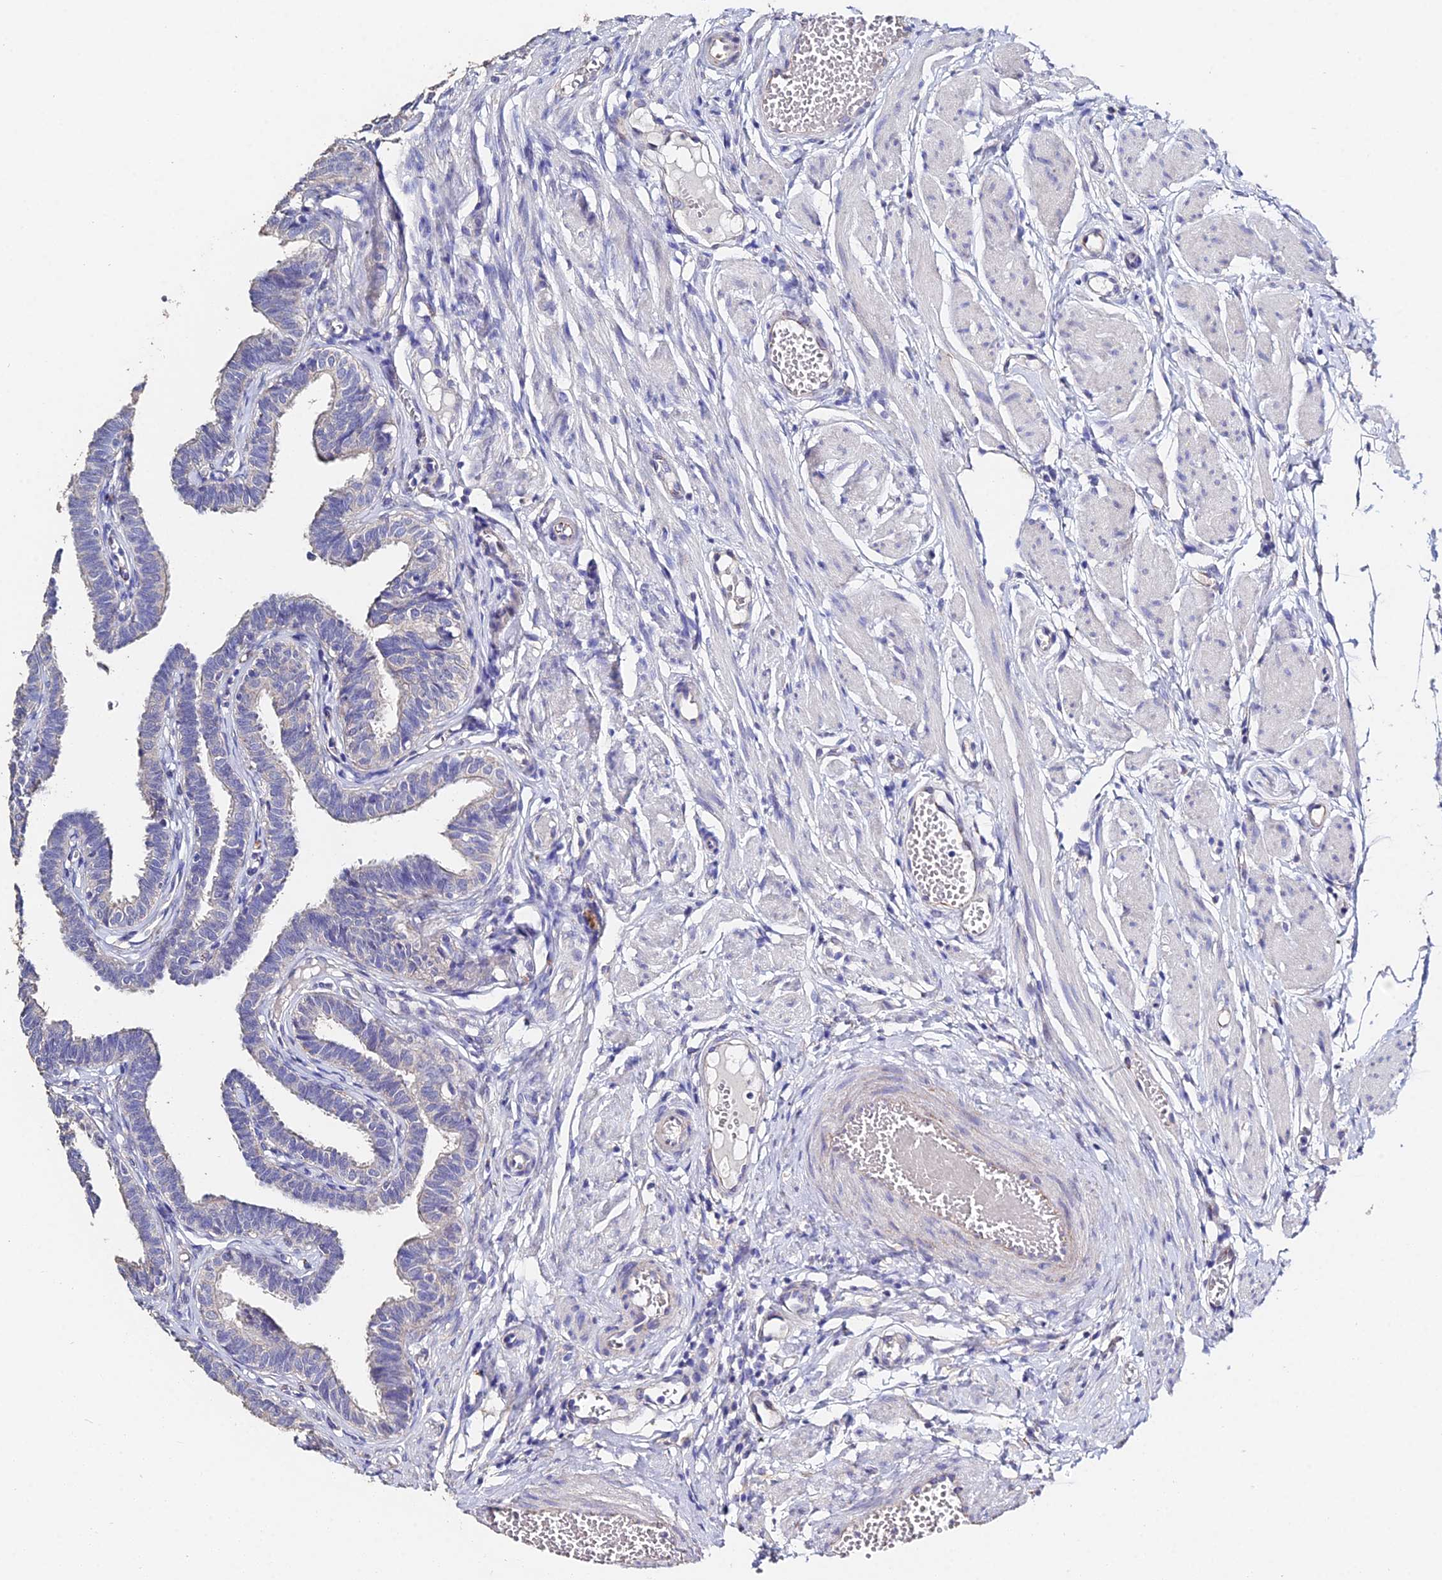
{"staining": {"intensity": "negative", "quantity": "none", "location": "none"}, "tissue": "fallopian tube", "cell_type": "Glandular cells", "image_type": "normal", "snomed": [{"axis": "morphology", "description": "Normal tissue, NOS"}, {"axis": "topography", "description": "Fallopian tube"}, {"axis": "topography", "description": "Ovary"}], "caption": "IHC histopathology image of benign fallopian tube: human fallopian tube stained with DAB (3,3'-diaminobenzidine) shows no significant protein staining in glandular cells.", "gene": "ESM1", "patient": {"sex": "female", "age": 23}}